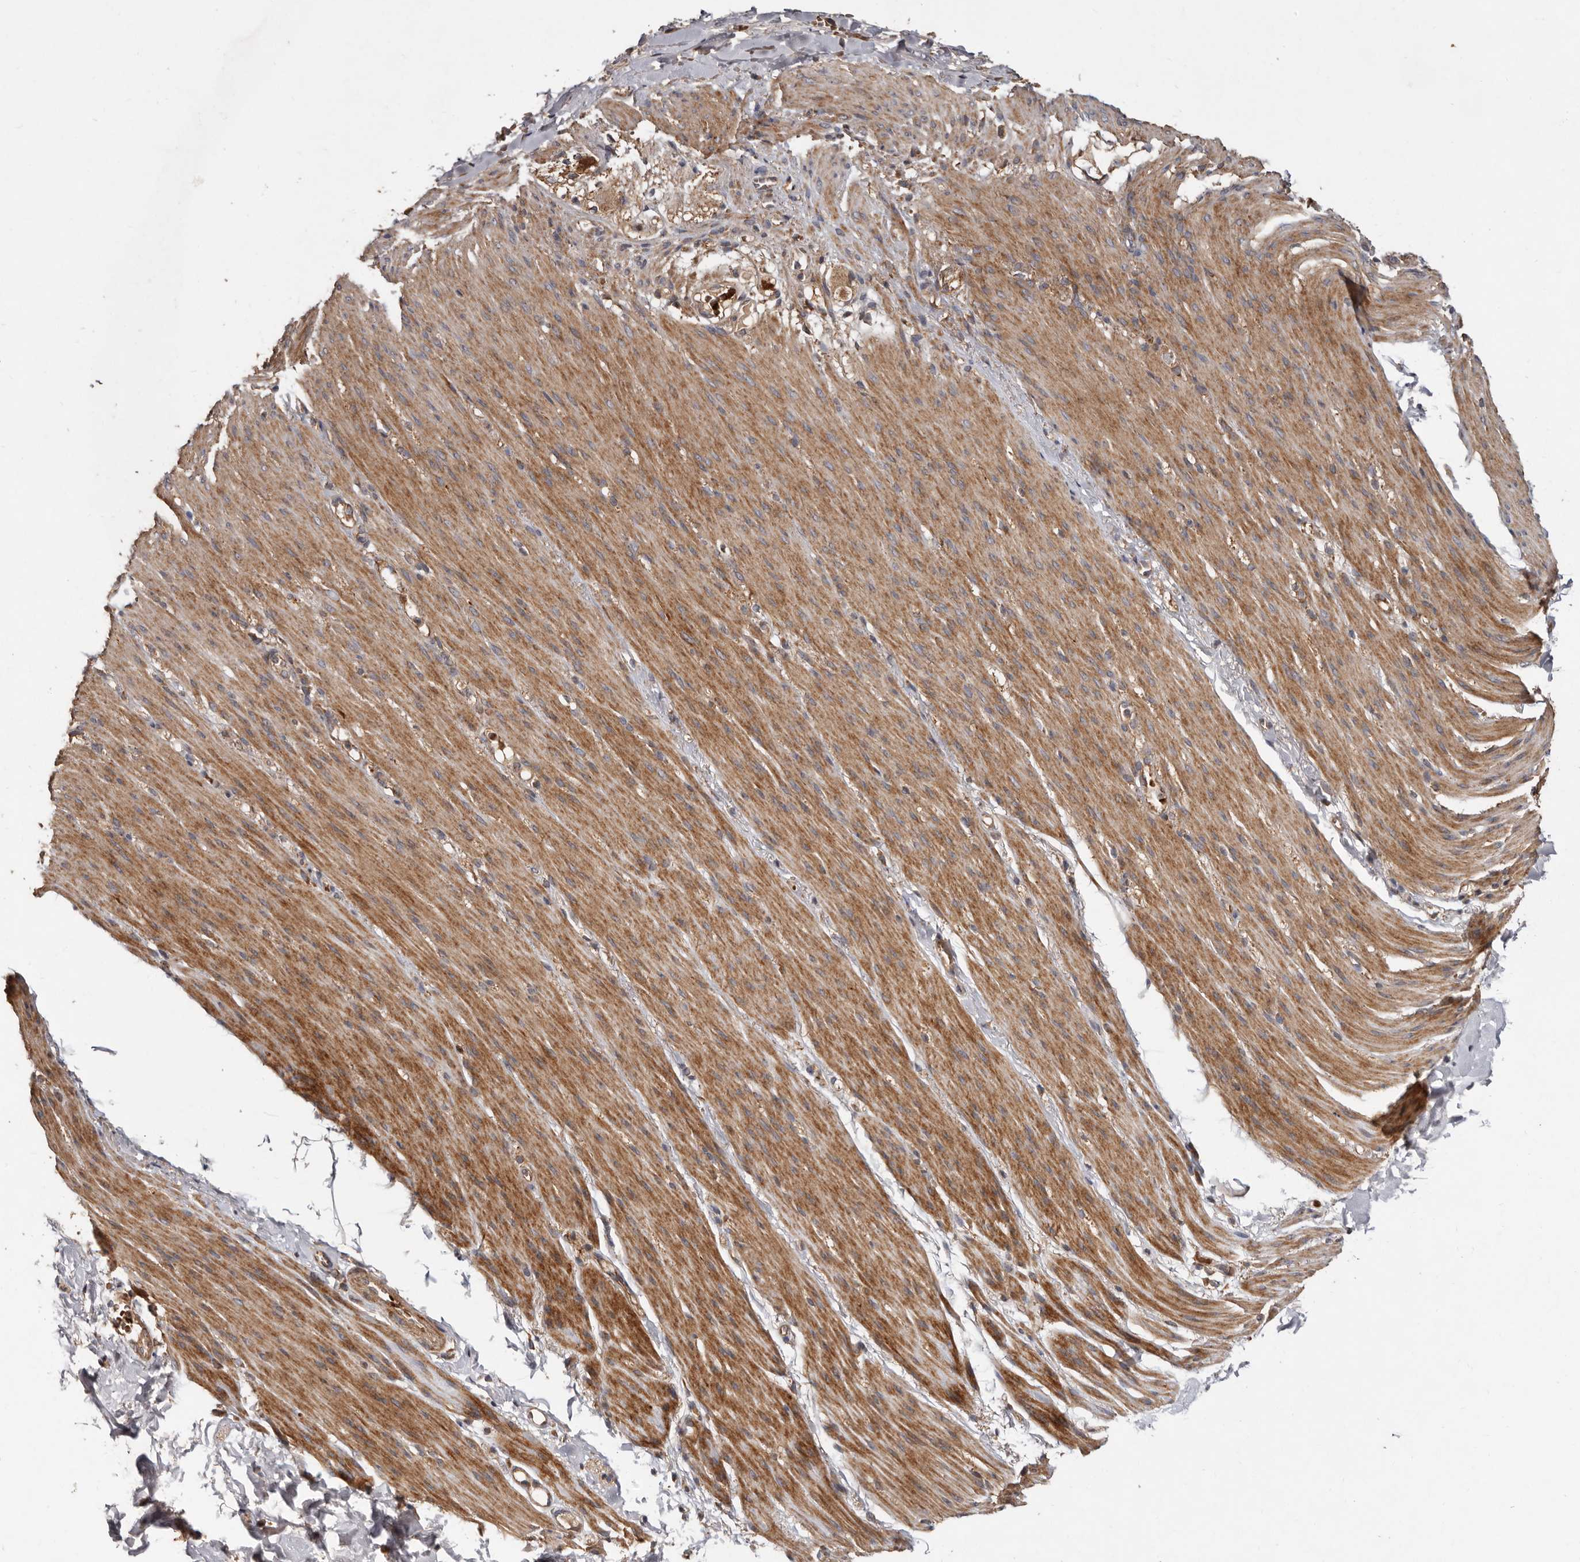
{"staining": {"intensity": "moderate", "quantity": ">75%", "location": "cytoplasmic/membranous"}, "tissue": "smooth muscle", "cell_type": "Smooth muscle cells", "image_type": "normal", "snomed": [{"axis": "morphology", "description": "Normal tissue, NOS"}, {"axis": "topography", "description": "Colon"}, {"axis": "topography", "description": "Peripheral nerve tissue"}], "caption": "A high-resolution image shows immunohistochemistry (IHC) staining of benign smooth muscle, which exhibits moderate cytoplasmic/membranous staining in approximately >75% of smooth muscle cells. Using DAB (3,3'-diaminobenzidine) (brown) and hematoxylin (blue) stains, captured at high magnification using brightfield microscopy.", "gene": "GOT1L1", "patient": {"sex": "female", "age": 61}}